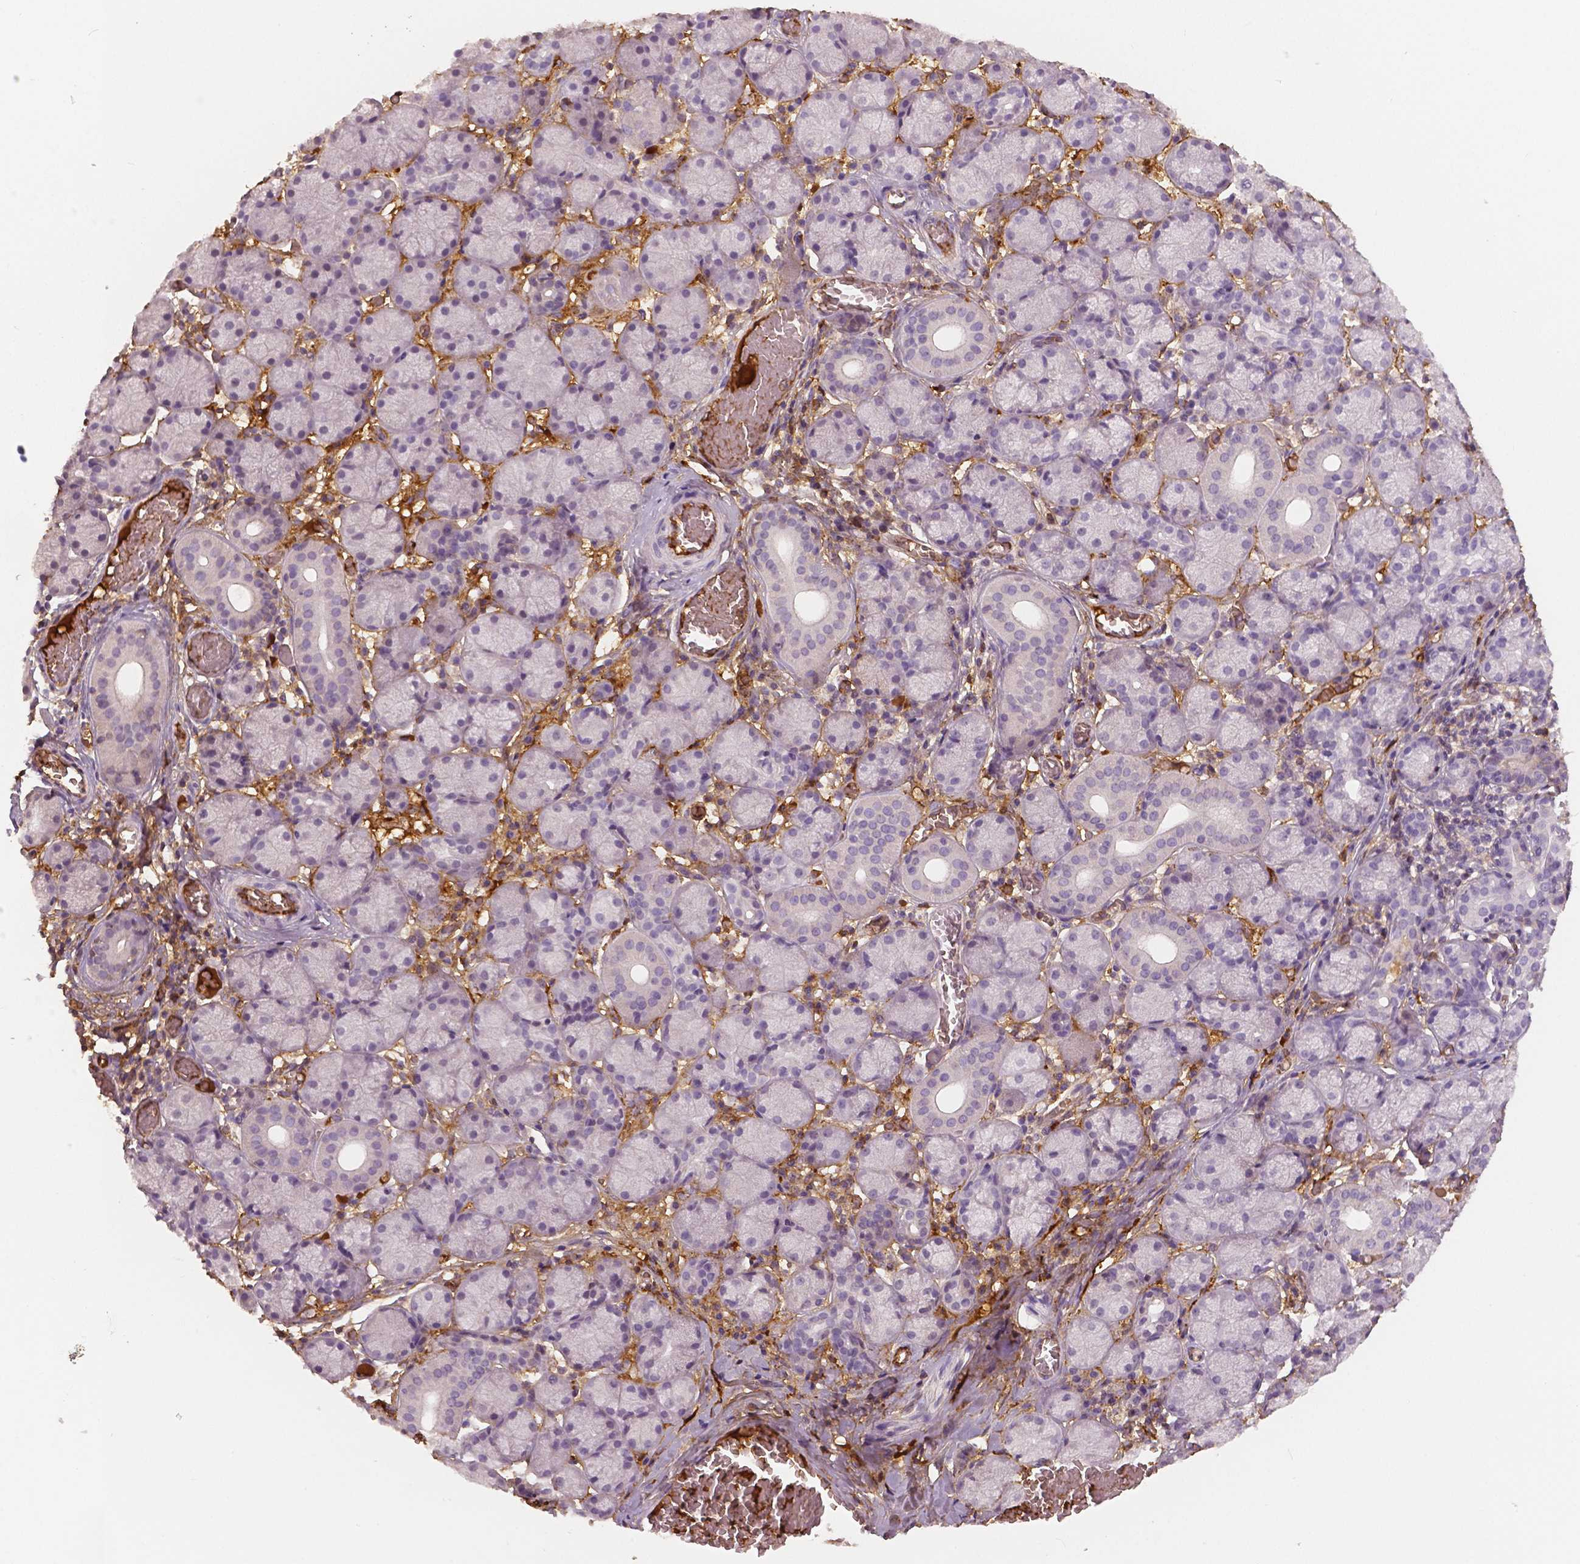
{"staining": {"intensity": "weak", "quantity": "<25%", "location": "cytoplasmic/membranous"}, "tissue": "salivary gland", "cell_type": "Glandular cells", "image_type": "normal", "snomed": [{"axis": "morphology", "description": "Normal tissue, NOS"}, {"axis": "topography", "description": "Salivary gland"}, {"axis": "topography", "description": "Peripheral nerve tissue"}], "caption": "Immunohistochemistry micrograph of benign salivary gland stained for a protein (brown), which displays no staining in glandular cells.", "gene": "APOA4", "patient": {"sex": "female", "age": 24}}